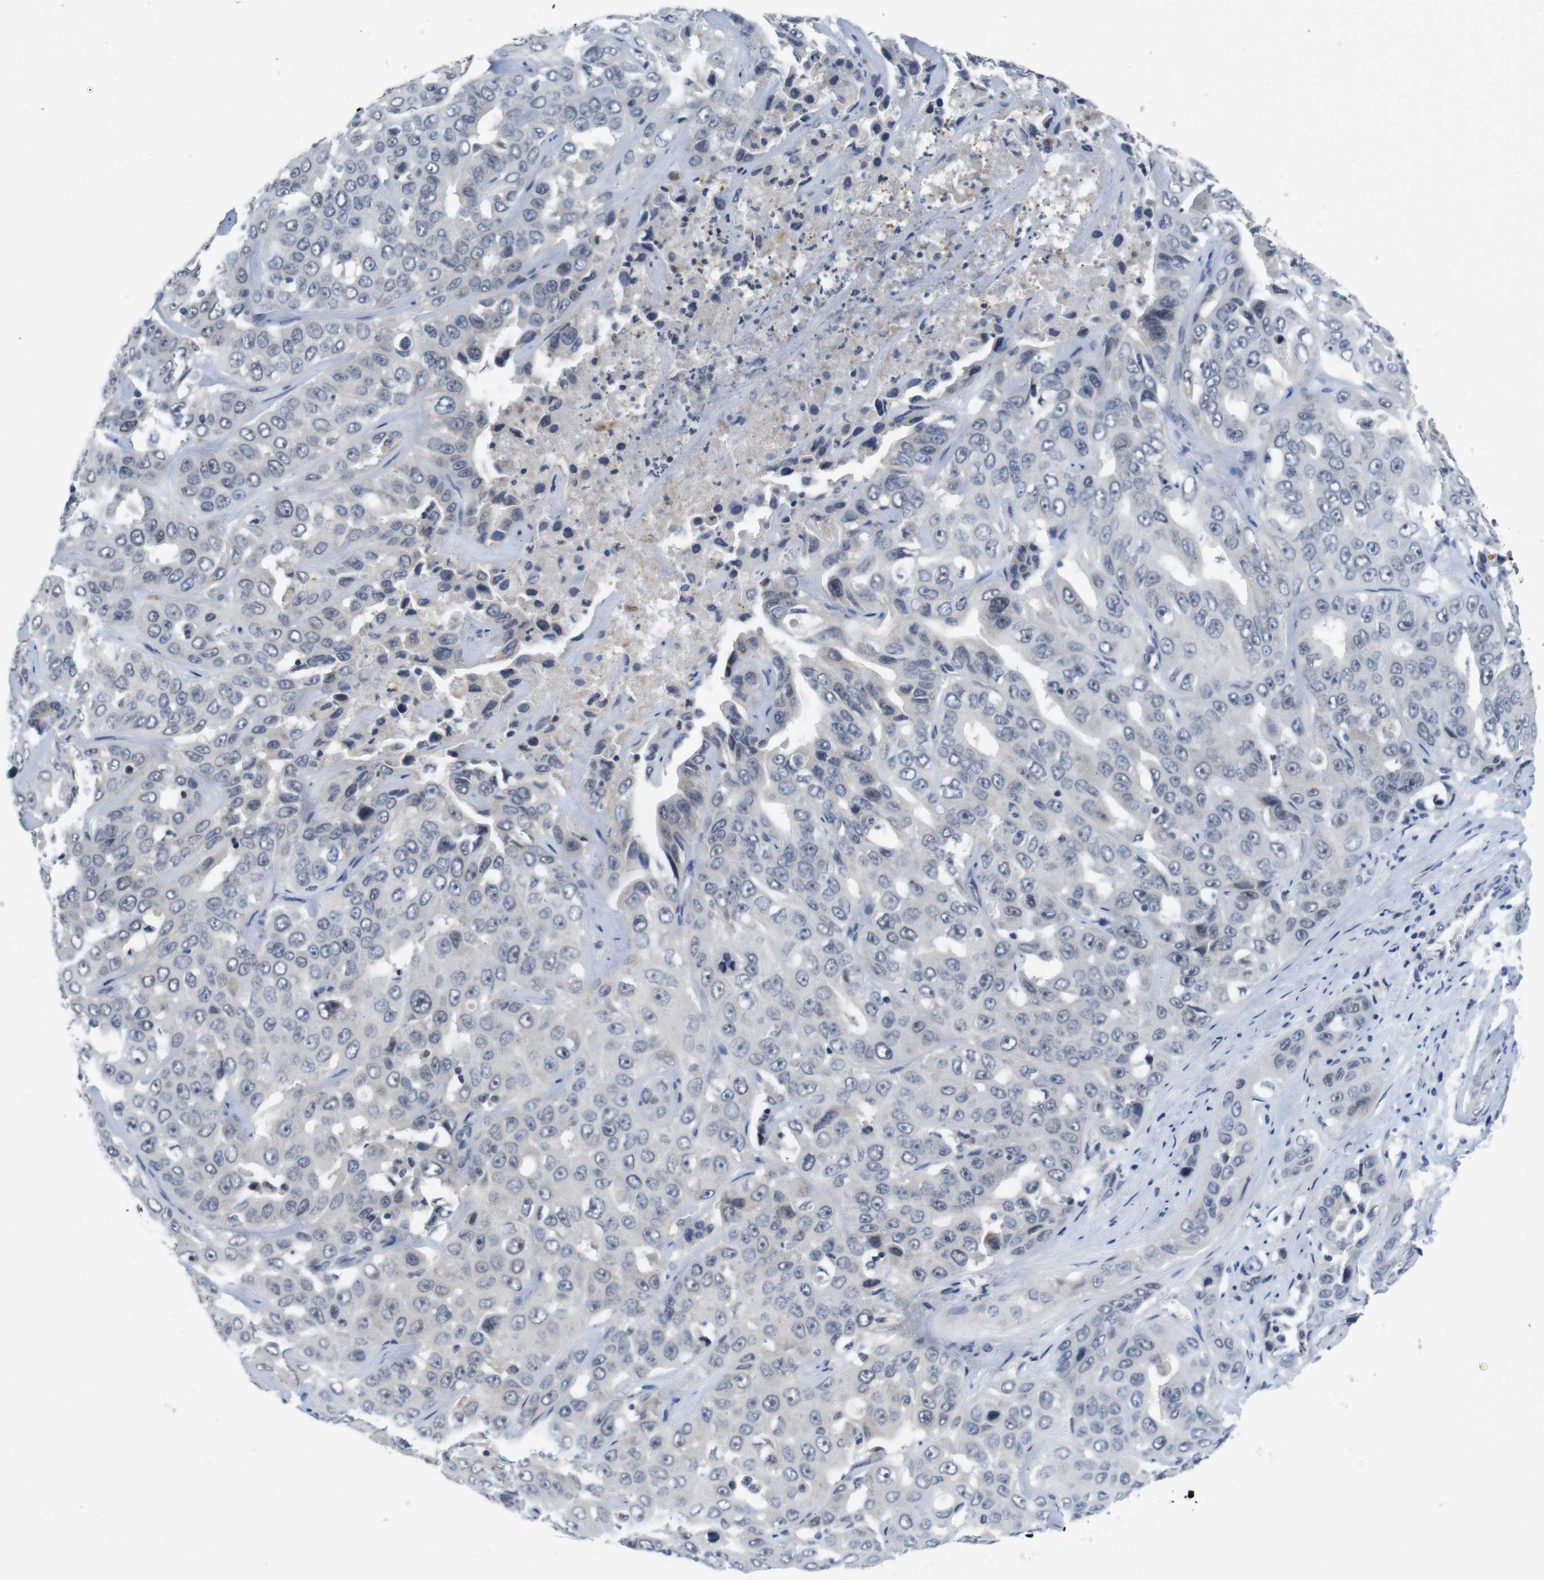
{"staining": {"intensity": "negative", "quantity": "none", "location": "none"}, "tissue": "liver cancer", "cell_type": "Tumor cells", "image_type": "cancer", "snomed": [{"axis": "morphology", "description": "Cholangiocarcinoma"}, {"axis": "topography", "description": "Liver"}], "caption": "The immunohistochemistry (IHC) micrograph has no significant staining in tumor cells of cholangiocarcinoma (liver) tissue.", "gene": "SKP2", "patient": {"sex": "female", "age": 52}}